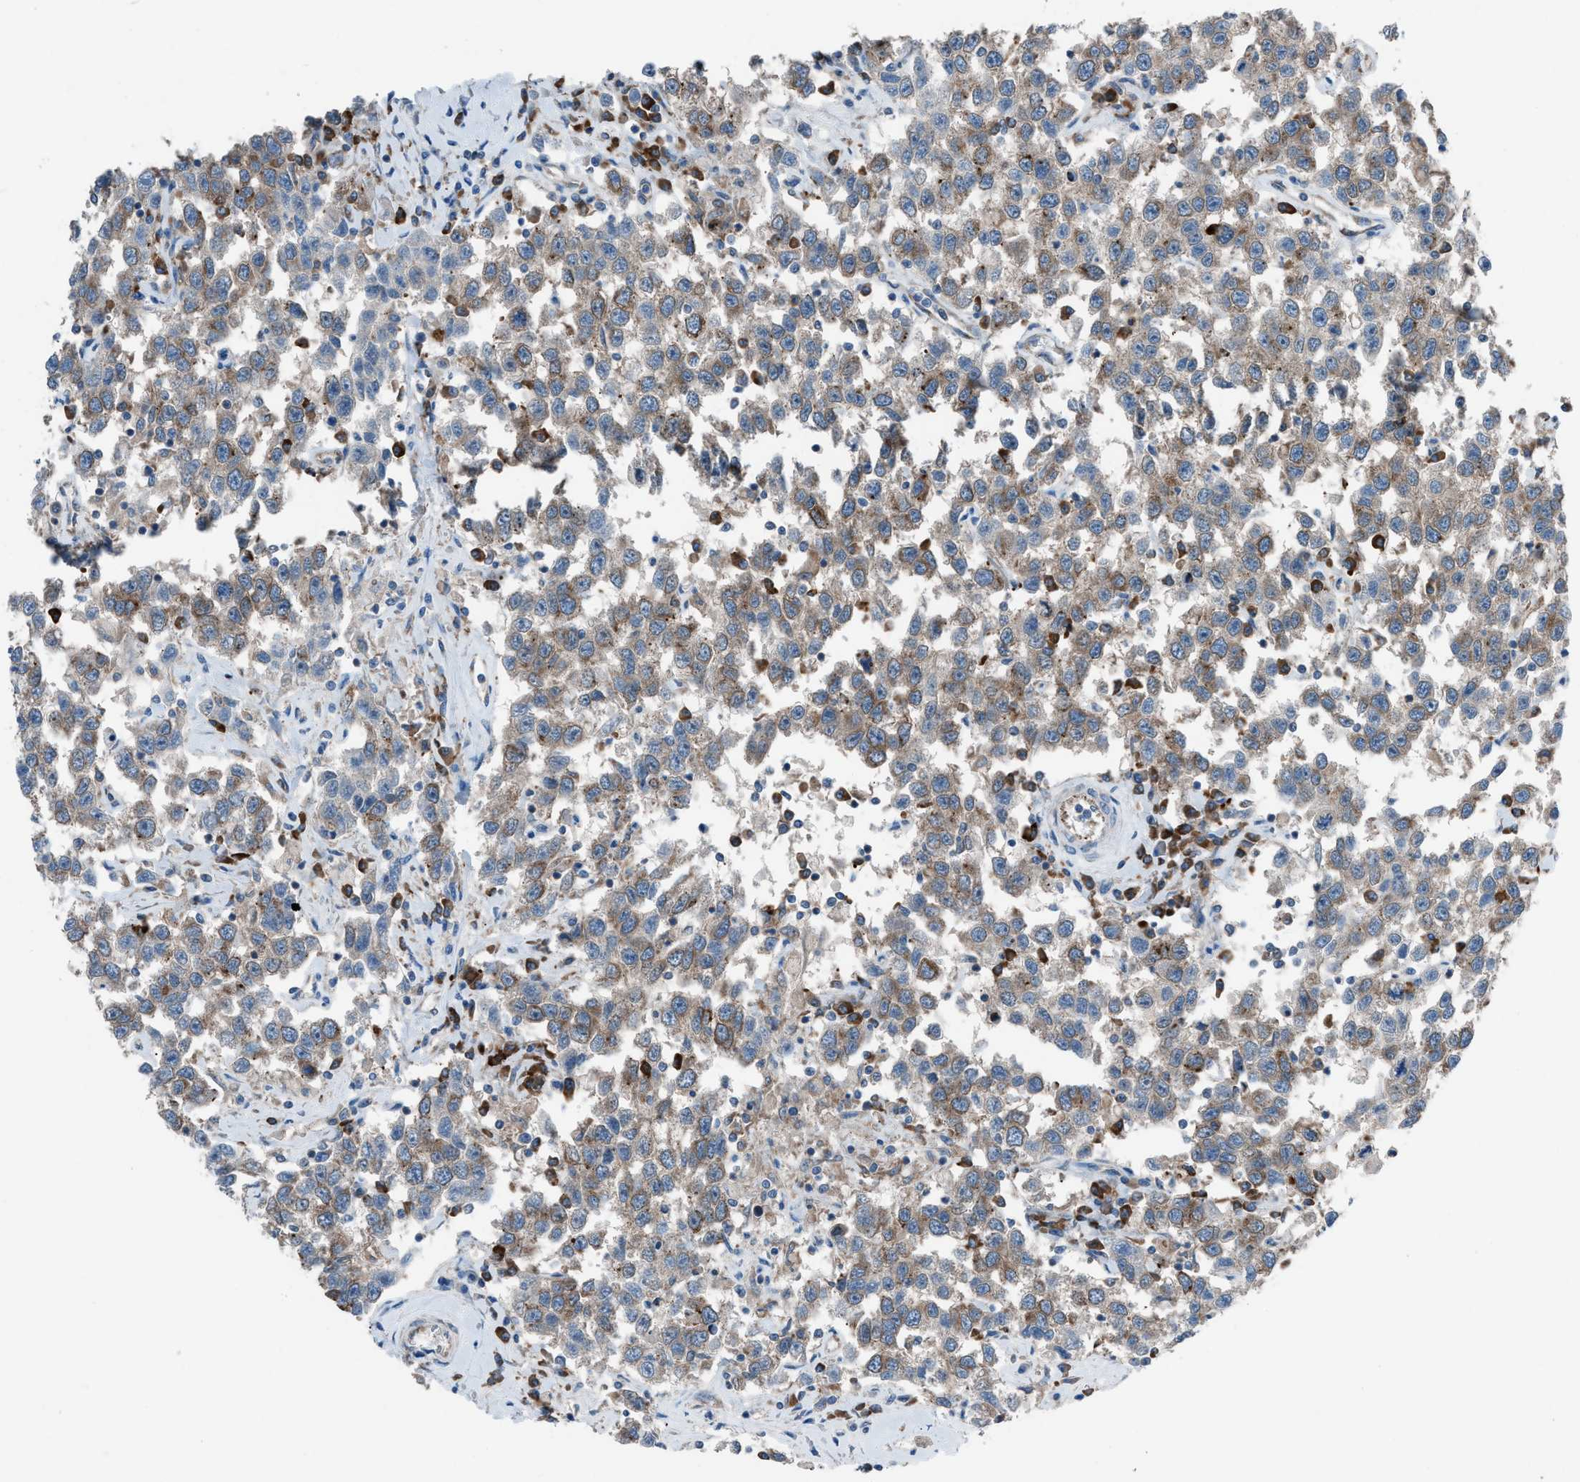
{"staining": {"intensity": "moderate", "quantity": ">75%", "location": "cytoplasmic/membranous"}, "tissue": "testis cancer", "cell_type": "Tumor cells", "image_type": "cancer", "snomed": [{"axis": "morphology", "description": "Seminoma, NOS"}, {"axis": "topography", "description": "Testis"}], "caption": "A brown stain highlights moderate cytoplasmic/membranous staining of a protein in human testis cancer tumor cells. (Brightfield microscopy of DAB IHC at high magnification).", "gene": "HEG1", "patient": {"sex": "male", "age": 41}}